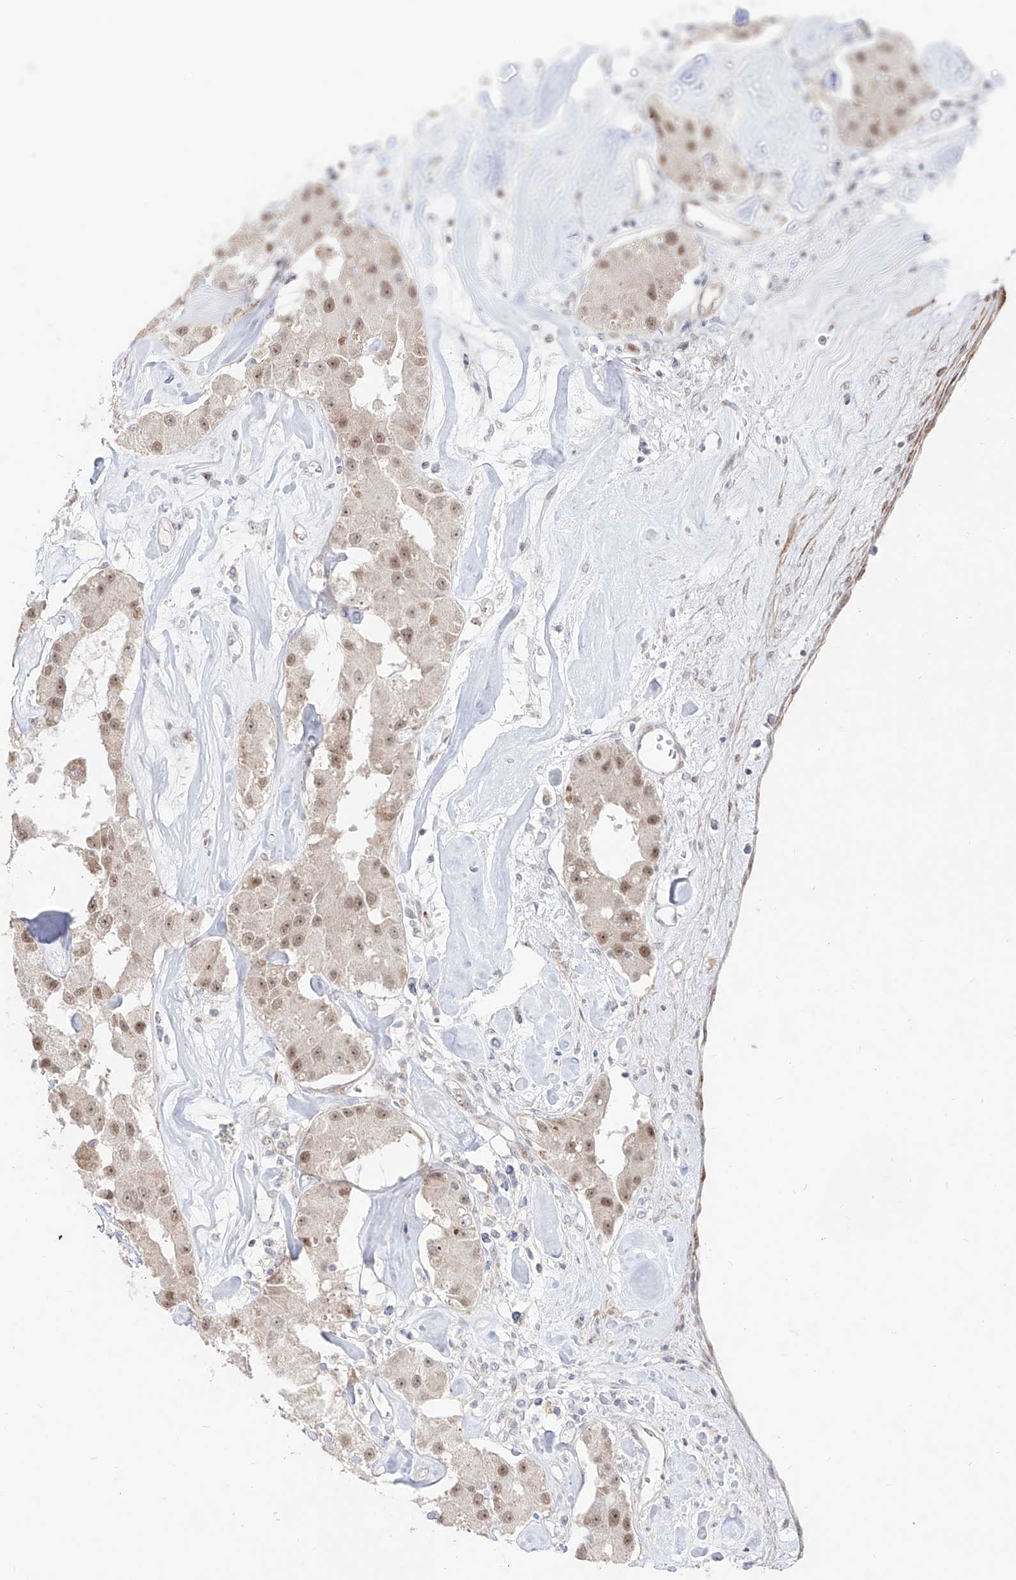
{"staining": {"intensity": "moderate", "quantity": ">75%", "location": "cytoplasmic/membranous,nuclear"}, "tissue": "carcinoid", "cell_type": "Tumor cells", "image_type": "cancer", "snomed": [{"axis": "morphology", "description": "Carcinoid, malignant, NOS"}, {"axis": "topography", "description": "Pancreas"}], "caption": "Immunohistochemistry (IHC) histopathology image of human carcinoid stained for a protein (brown), which shows medium levels of moderate cytoplasmic/membranous and nuclear staining in approximately >75% of tumor cells.", "gene": "ZNF180", "patient": {"sex": "male", "age": 41}}